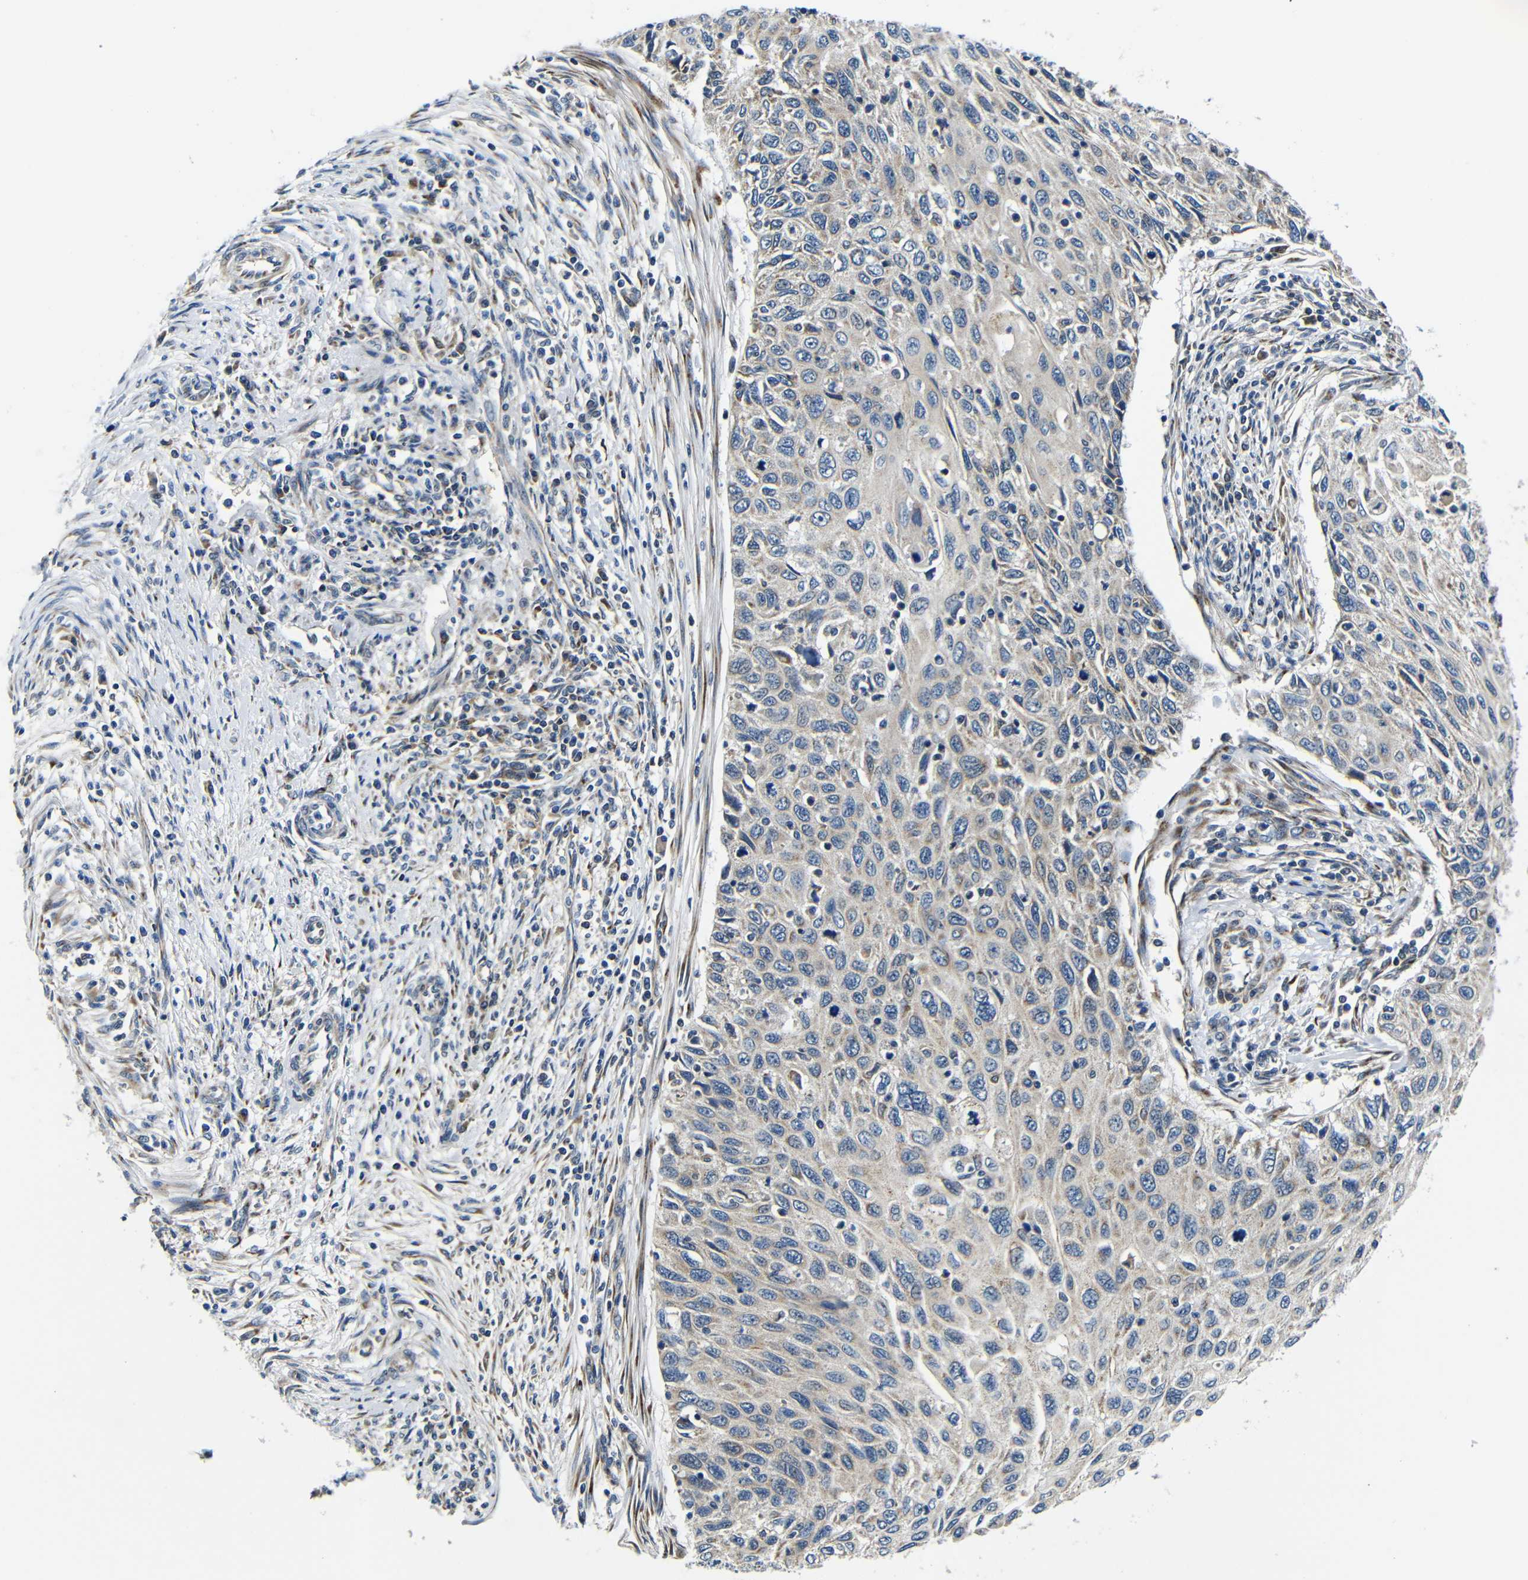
{"staining": {"intensity": "weak", "quantity": "<25%", "location": "cytoplasmic/membranous"}, "tissue": "cervical cancer", "cell_type": "Tumor cells", "image_type": "cancer", "snomed": [{"axis": "morphology", "description": "Squamous cell carcinoma, NOS"}, {"axis": "topography", "description": "Cervix"}], "caption": "Tumor cells are negative for brown protein staining in cervical squamous cell carcinoma.", "gene": "FKBP14", "patient": {"sex": "female", "age": 70}}